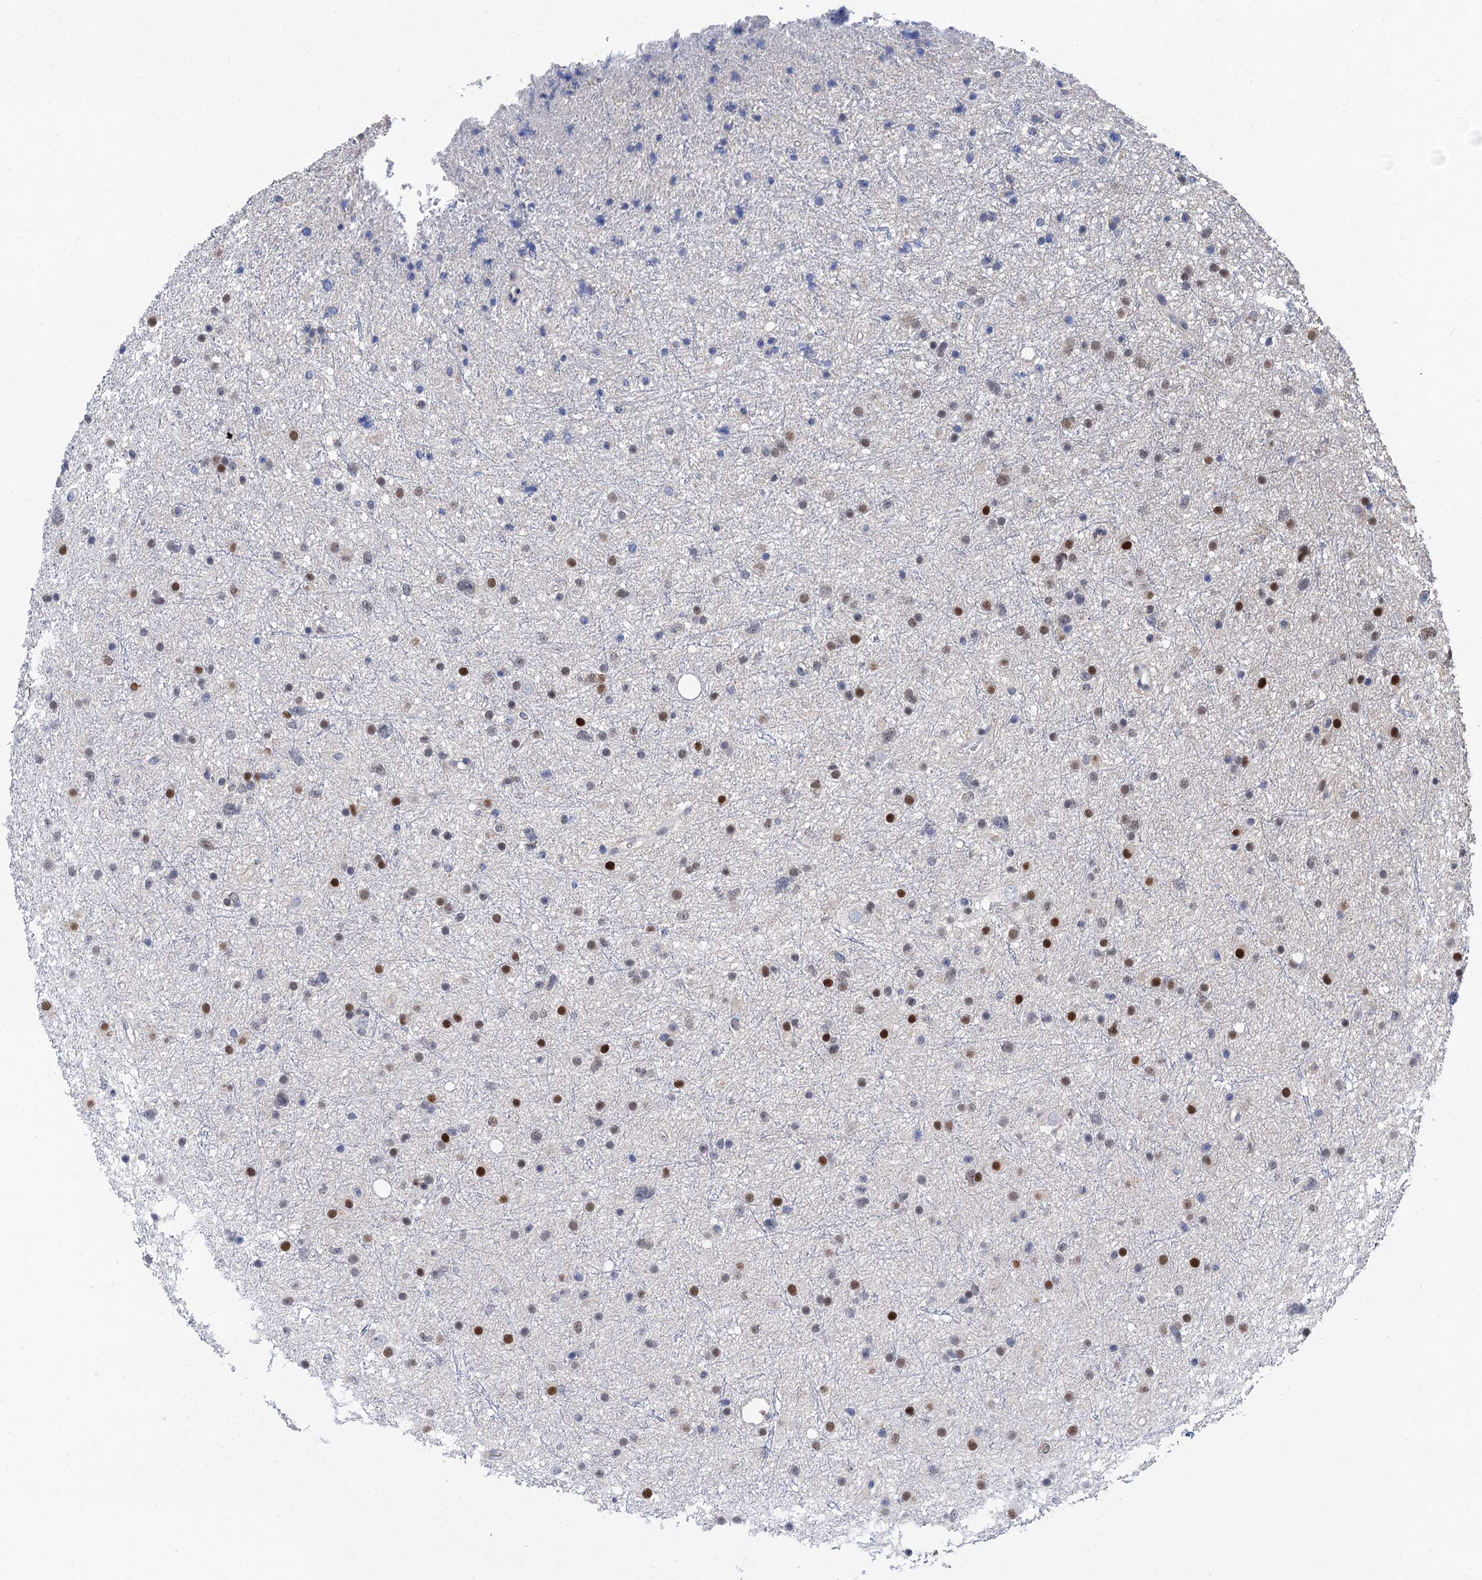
{"staining": {"intensity": "moderate", "quantity": "25%-75%", "location": "nuclear"}, "tissue": "glioma", "cell_type": "Tumor cells", "image_type": "cancer", "snomed": [{"axis": "morphology", "description": "Glioma, malignant, Low grade"}, {"axis": "topography", "description": "Cerebral cortex"}], "caption": "Human glioma stained with a protein marker exhibits moderate staining in tumor cells.", "gene": "TSEN34", "patient": {"sex": "female", "age": 39}}